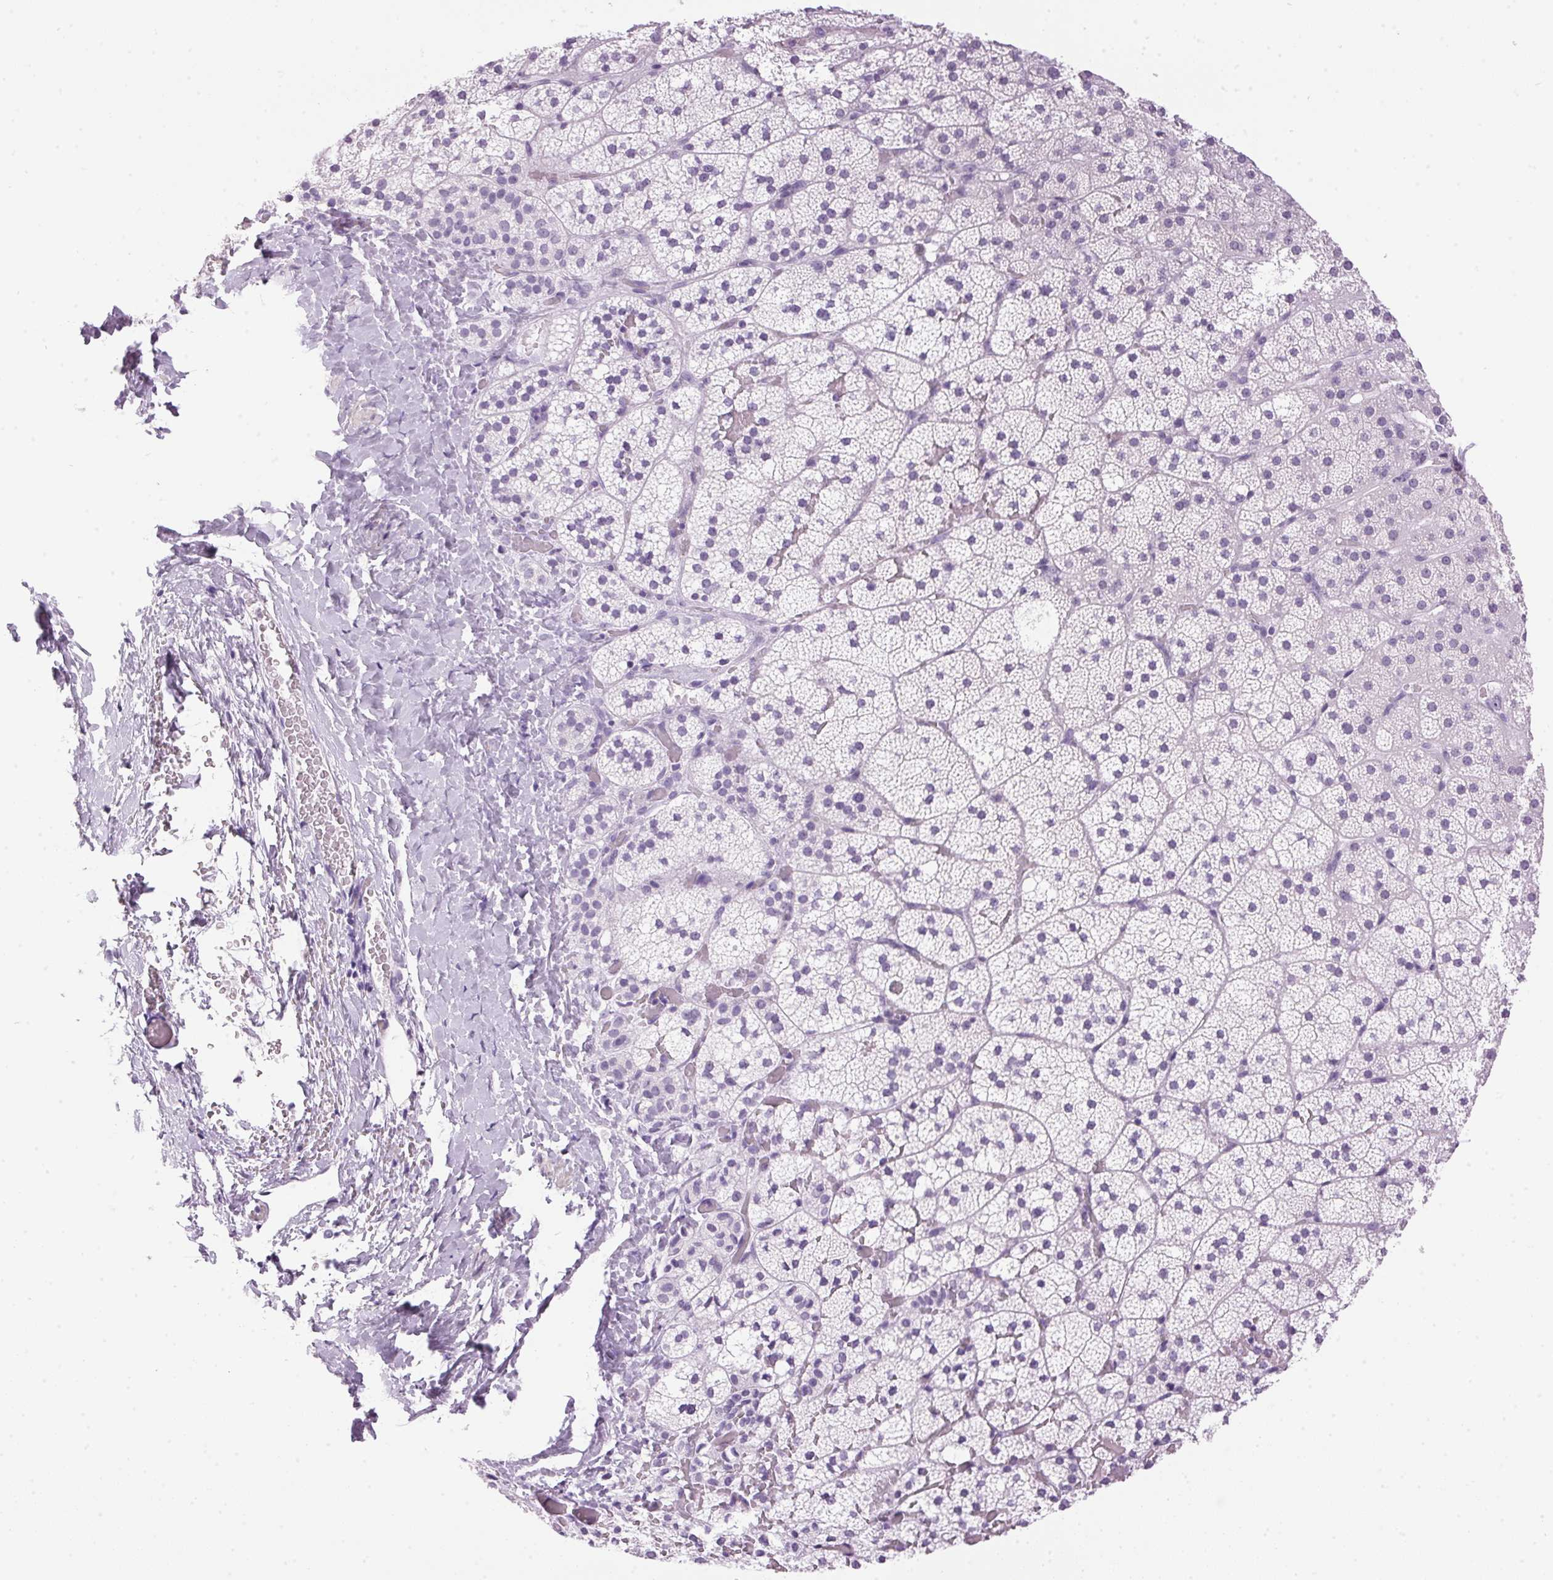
{"staining": {"intensity": "negative", "quantity": "none", "location": "none"}, "tissue": "adrenal gland", "cell_type": "Glandular cells", "image_type": "normal", "snomed": [{"axis": "morphology", "description": "Normal tissue, NOS"}, {"axis": "topography", "description": "Adrenal gland"}], "caption": "There is no significant staining in glandular cells of adrenal gland. (DAB (3,3'-diaminobenzidine) immunohistochemistry with hematoxylin counter stain).", "gene": "SP7", "patient": {"sex": "male", "age": 53}}